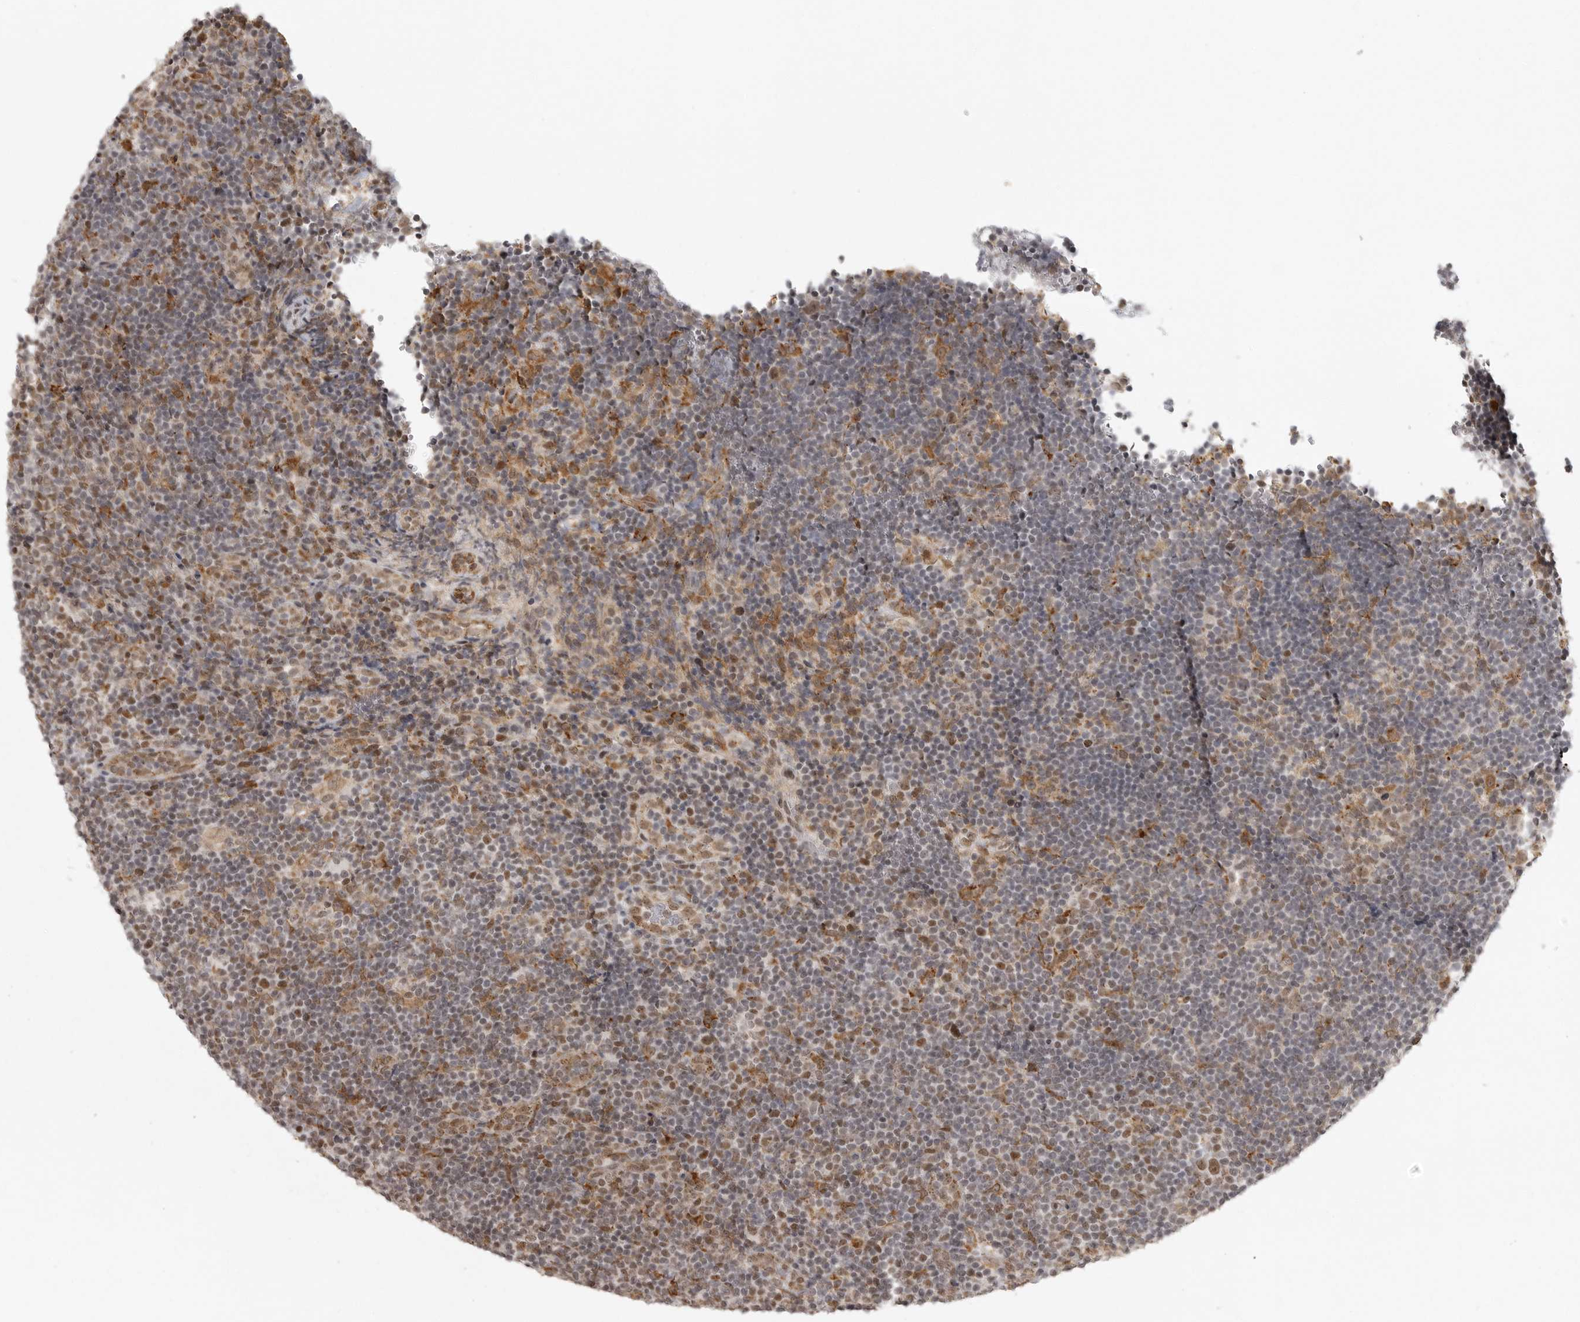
{"staining": {"intensity": "moderate", "quantity": ">75%", "location": "nuclear"}, "tissue": "lymphoma", "cell_type": "Tumor cells", "image_type": "cancer", "snomed": [{"axis": "morphology", "description": "Hodgkin's disease, NOS"}, {"axis": "topography", "description": "Lymph node"}], "caption": "Immunohistochemical staining of lymphoma demonstrates medium levels of moderate nuclear staining in approximately >75% of tumor cells.", "gene": "ISG20L2", "patient": {"sex": "female", "age": 57}}